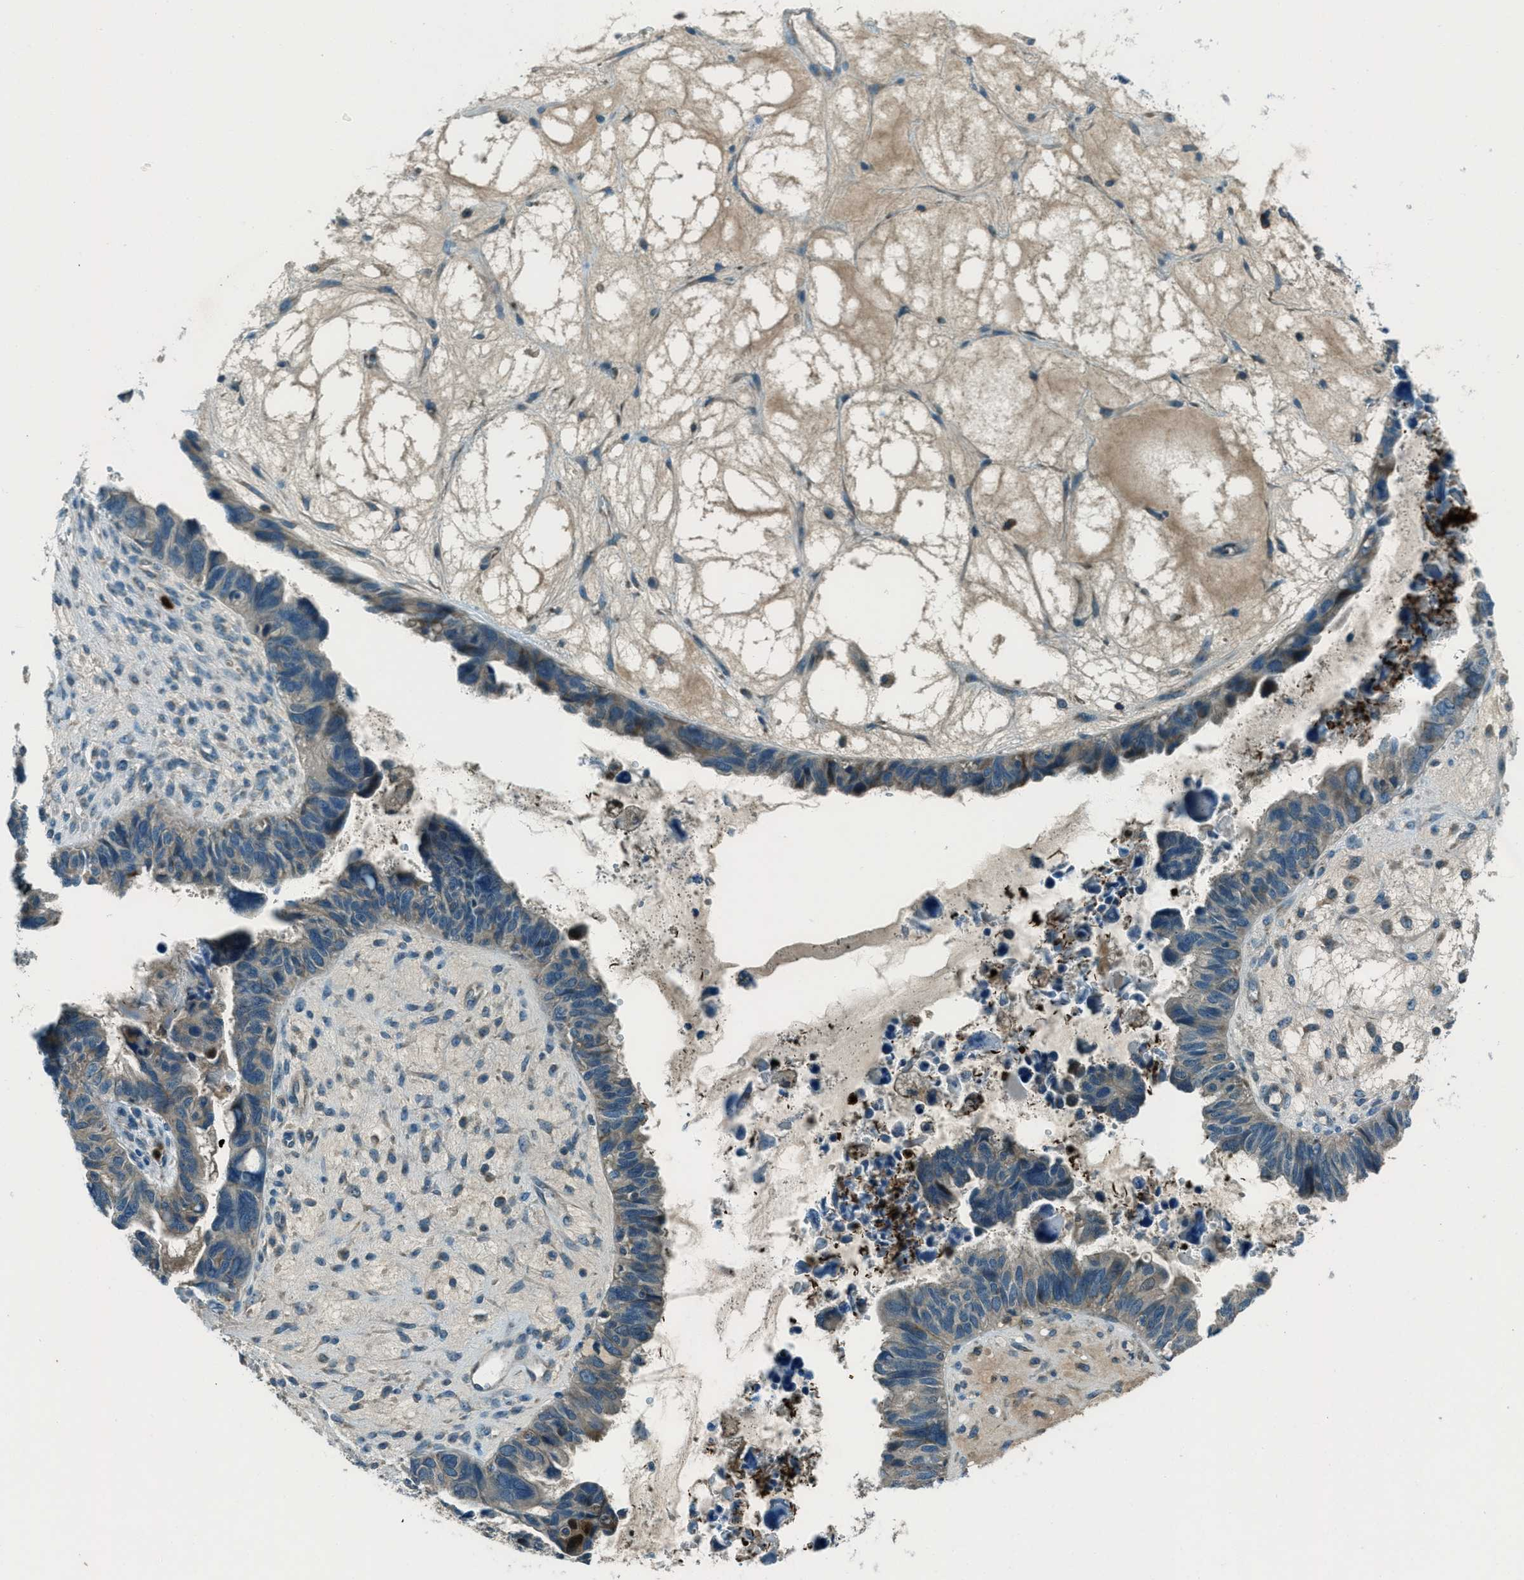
{"staining": {"intensity": "weak", "quantity": "<25%", "location": "cytoplasmic/membranous"}, "tissue": "ovarian cancer", "cell_type": "Tumor cells", "image_type": "cancer", "snomed": [{"axis": "morphology", "description": "Cystadenocarcinoma, serous, NOS"}, {"axis": "topography", "description": "Ovary"}], "caption": "This is an immunohistochemistry (IHC) image of ovarian cancer (serous cystadenocarcinoma). There is no expression in tumor cells.", "gene": "FAR1", "patient": {"sex": "female", "age": 79}}